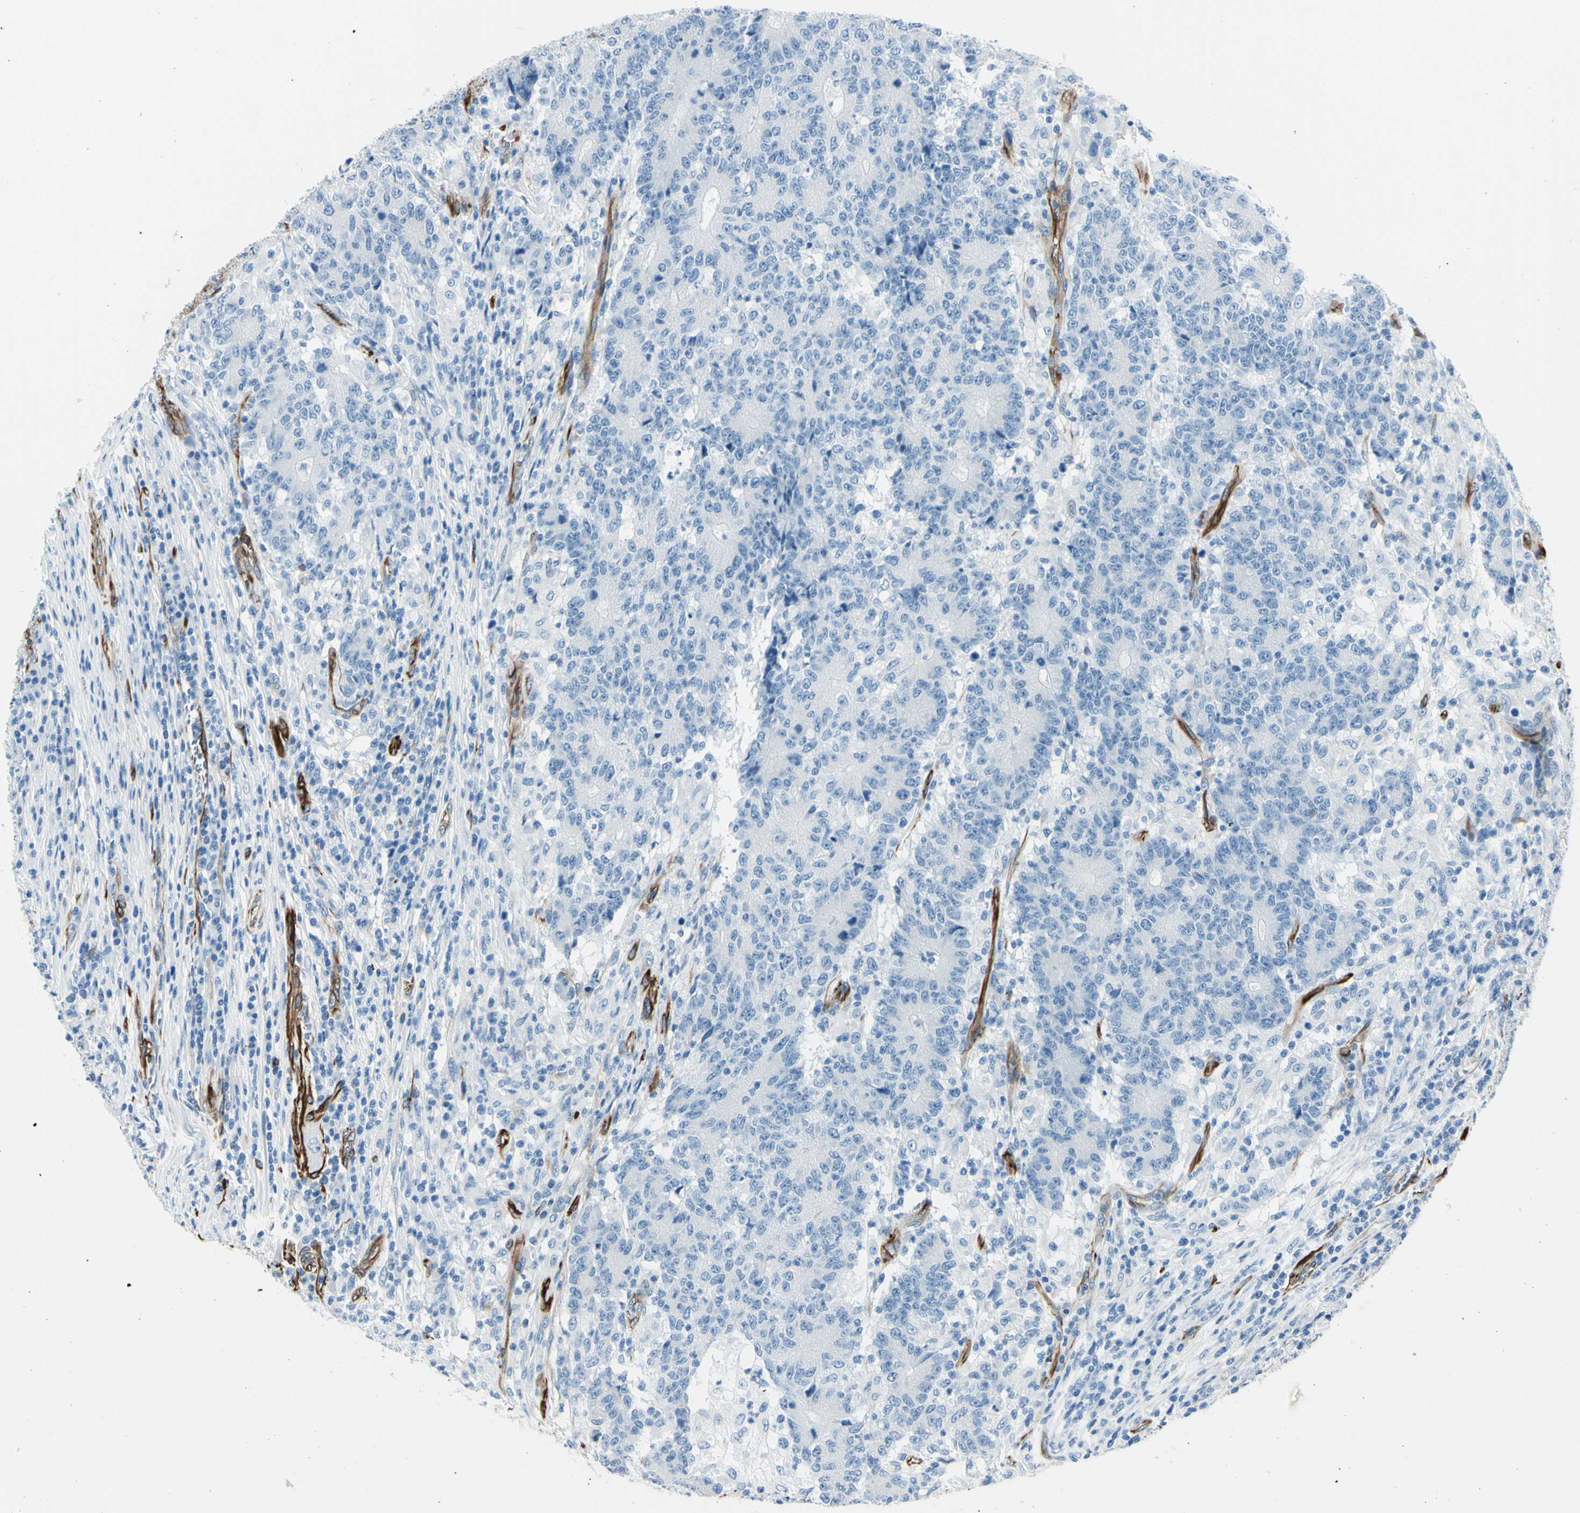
{"staining": {"intensity": "negative", "quantity": "none", "location": "none"}, "tissue": "colorectal cancer", "cell_type": "Tumor cells", "image_type": "cancer", "snomed": [{"axis": "morphology", "description": "Normal tissue, NOS"}, {"axis": "morphology", "description": "Adenocarcinoma, NOS"}, {"axis": "topography", "description": "Colon"}], "caption": "A high-resolution image shows IHC staining of adenocarcinoma (colorectal), which reveals no significant expression in tumor cells. The staining was performed using DAB (3,3'-diaminobenzidine) to visualize the protein expression in brown, while the nuclei were stained in blue with hematoxylin (Magnification: 20x).", "gene": "PTH2R", "patient": {"sex": "female", "age": 75}}